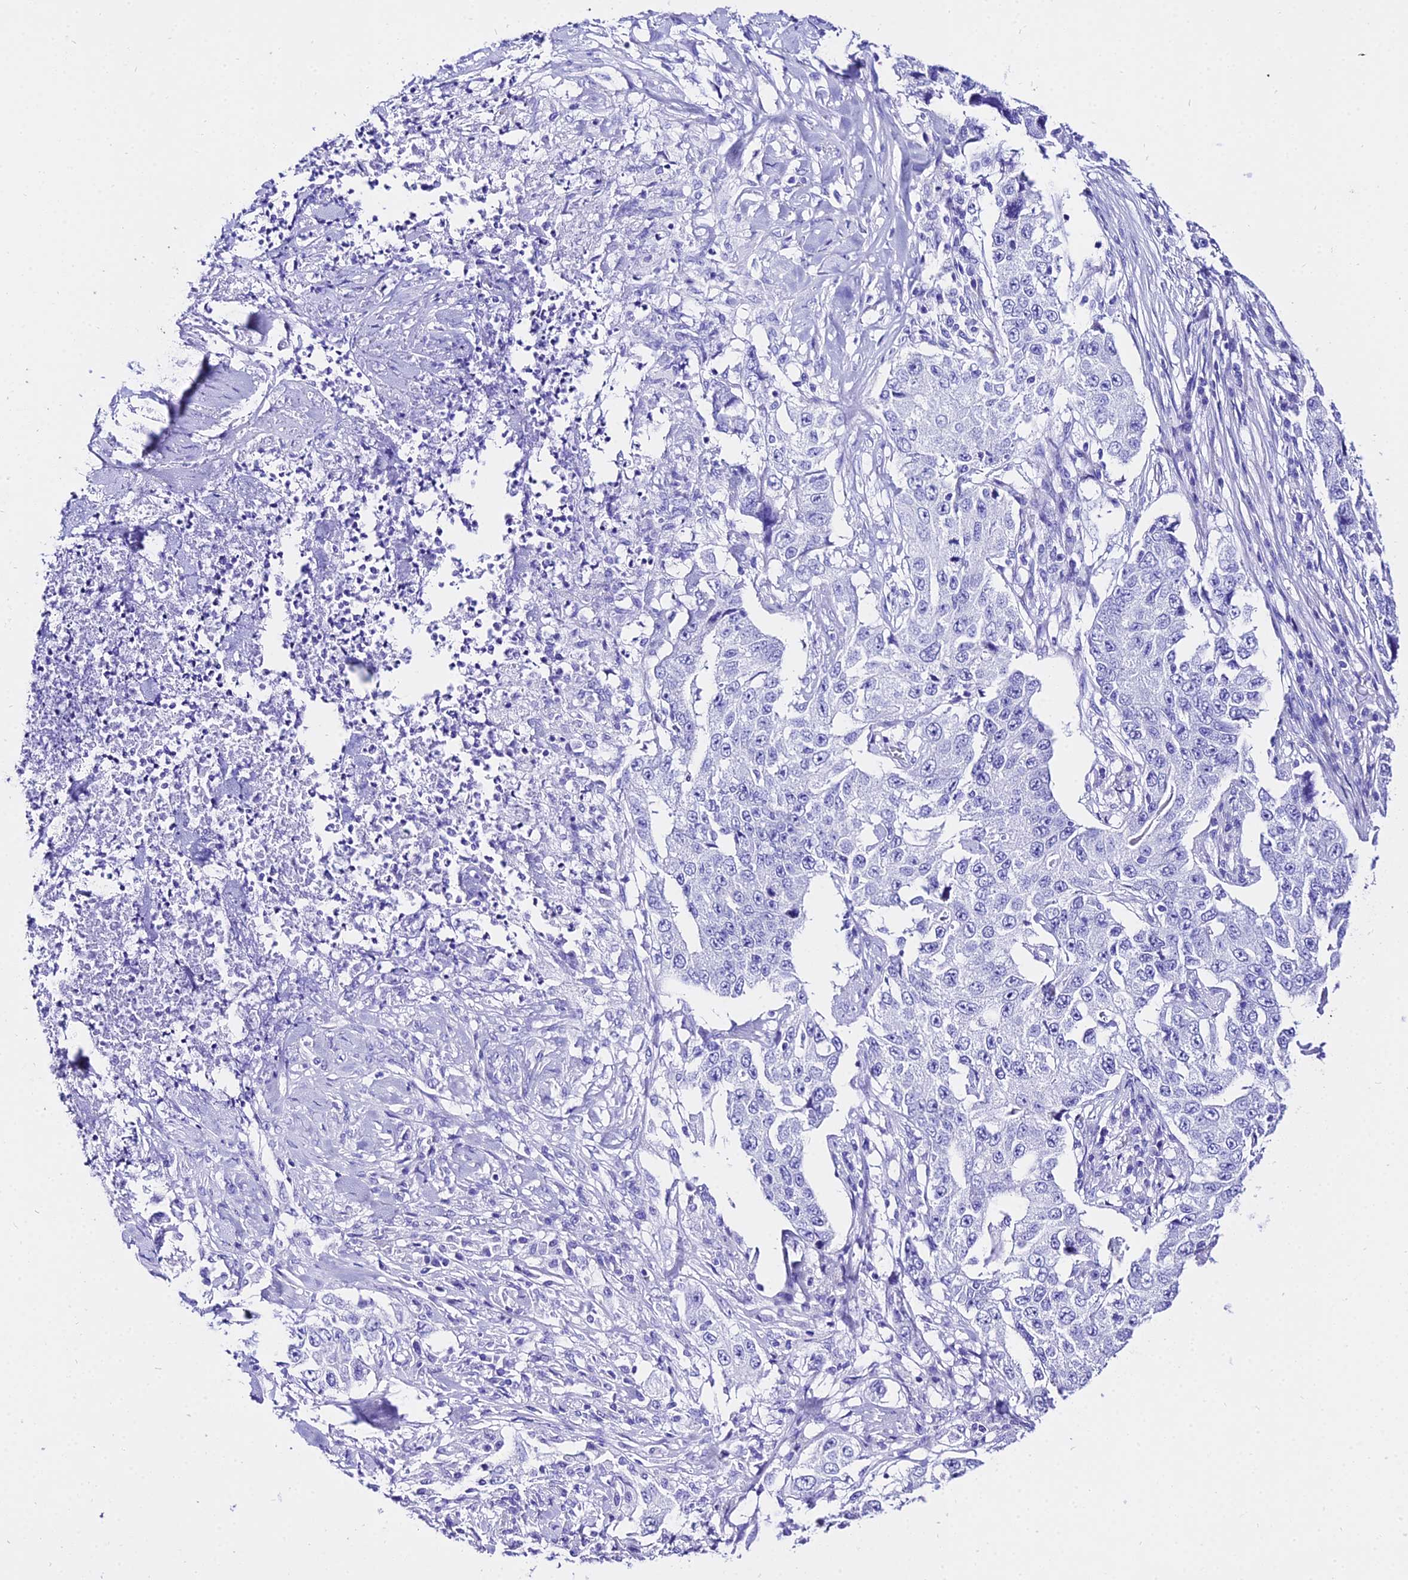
{"staining": {"intensity": "negative", "quantity": "none", "location": "none"}, "tissue": "lung cancer", "cell_type": "Tumor cells", "image_type": "cancer", "snomed": [{"axis": "morphology", "description": "Adenocarcinoma, NOS"}, {"axis": "topography", "description": "Lung"}], "caption": "Tumor cells show no significant expression in lung adenocarcinoma.", "gene": "TRMT44", "patient": {"sex": "female", "age": 51}}